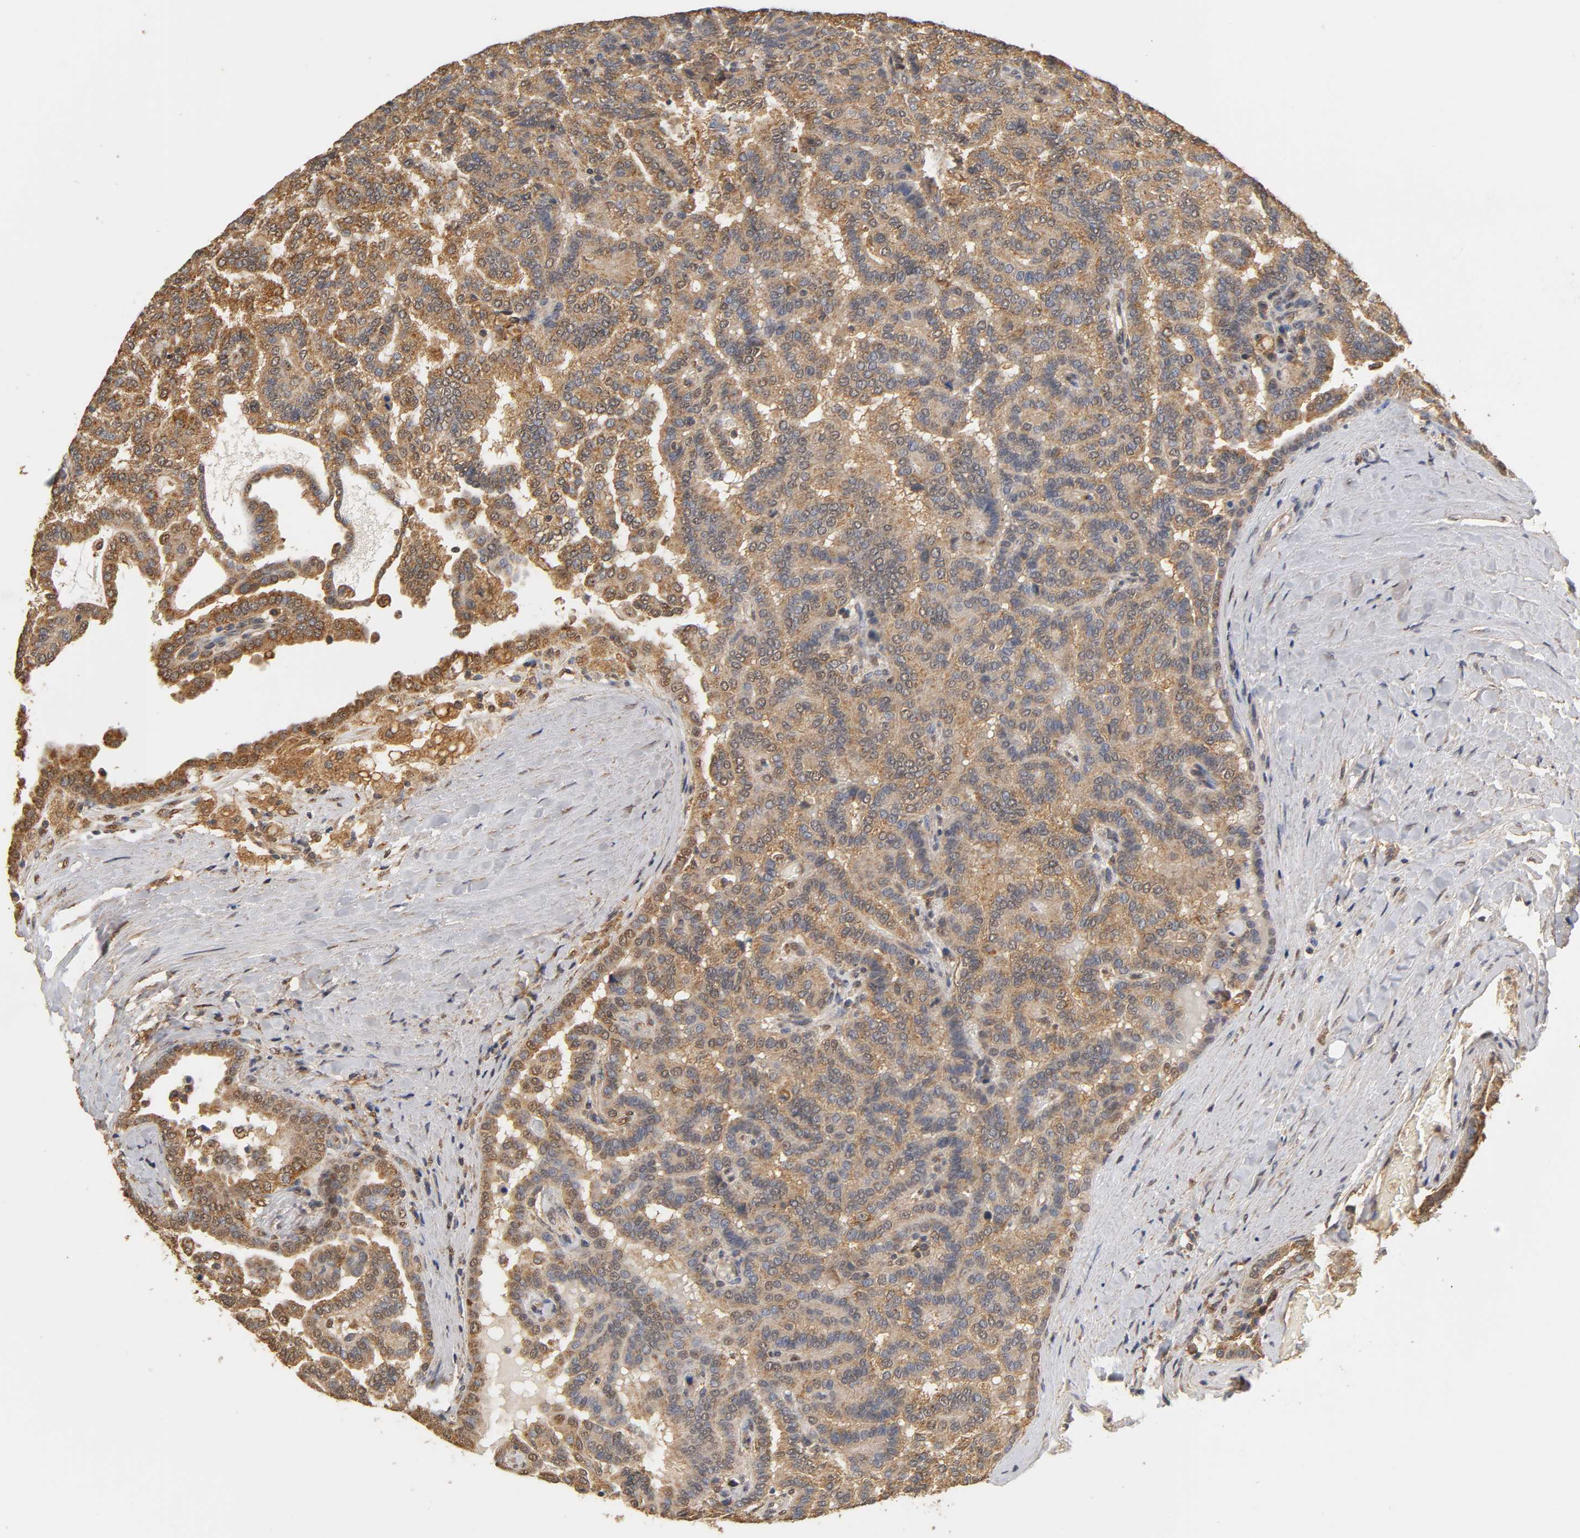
{"staining": {"intensity": "moderate", "quantity": ">75%", "location": "cytoplasmic/membranous"}, "tissue": "renal cancer", "cell_type": "Tumor cells", "image_type": "cancer", "snomed": [{"axis": "morphology", "description": "Adenocarcinoma, NOS"}, {"axis": "topography", "description": "Kidney"}], "caption": "Tumor cells show medium levels of moderate cytoplasmic/membranous positivity in approximately >75% of cells in human adenocarcinoma (renal).", "gene": "PKN1", "patient": {"sex": "male", "age": 61}}